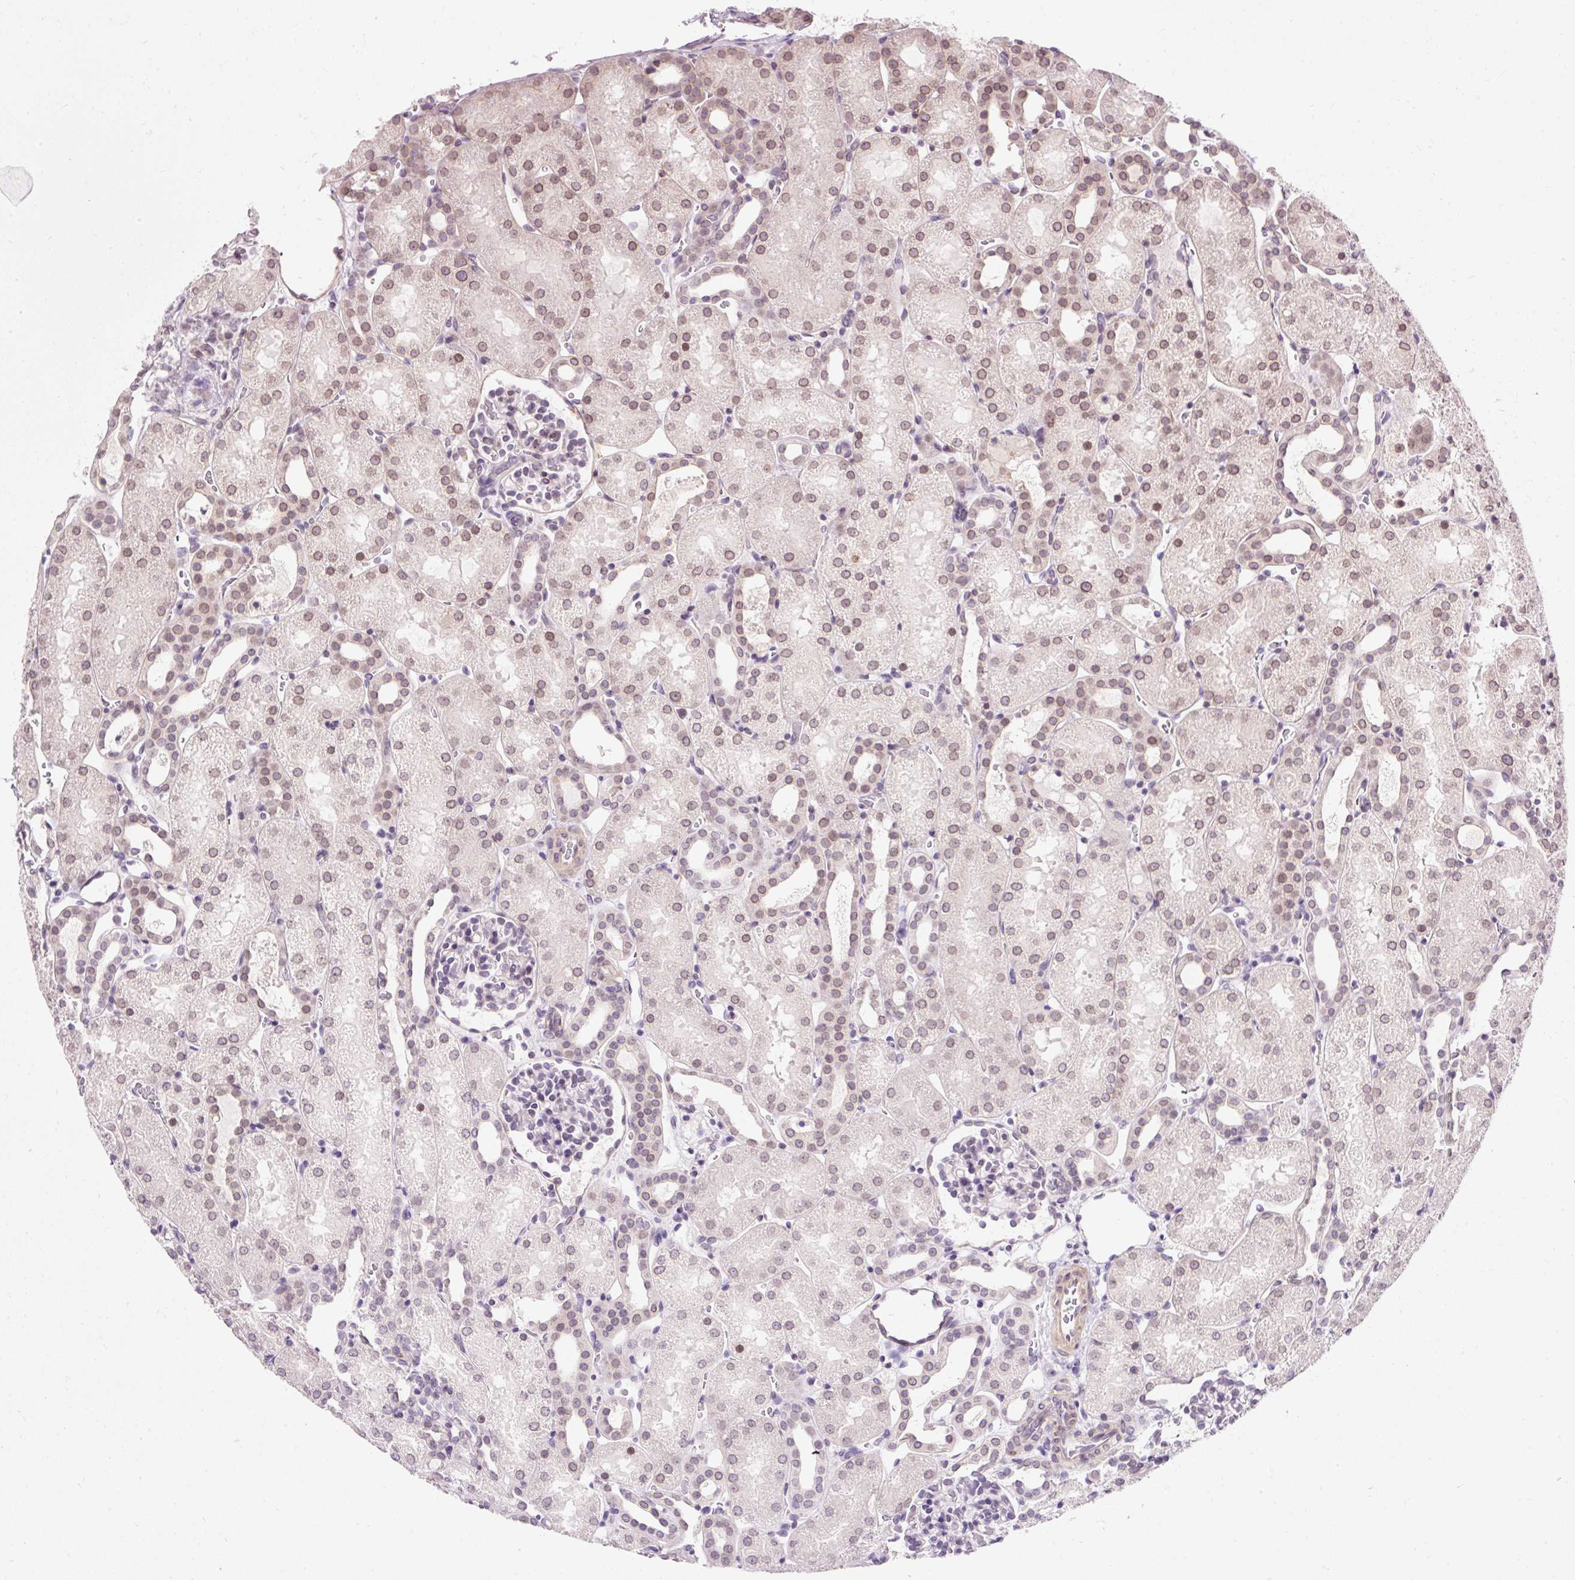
{"staining": {"intensity": "negative", "quantity": "none", "location": "none"}, "tissue": "kidney", "cell_type": "Cells in glomeruli", "image_type": "normal", "snomed": [{"axis": "morphology", "description": "Normal tissue, NOS"}, {"axis": "topography", "description": "Kidney"}], "caption": "Immunohistochemical staining of normal kidney reveals no significant expression in cells in glomeruli. Nuclei are stained in blue.", "gene": "ZNF610", "patient": {"sex": "male", "age": 2}}